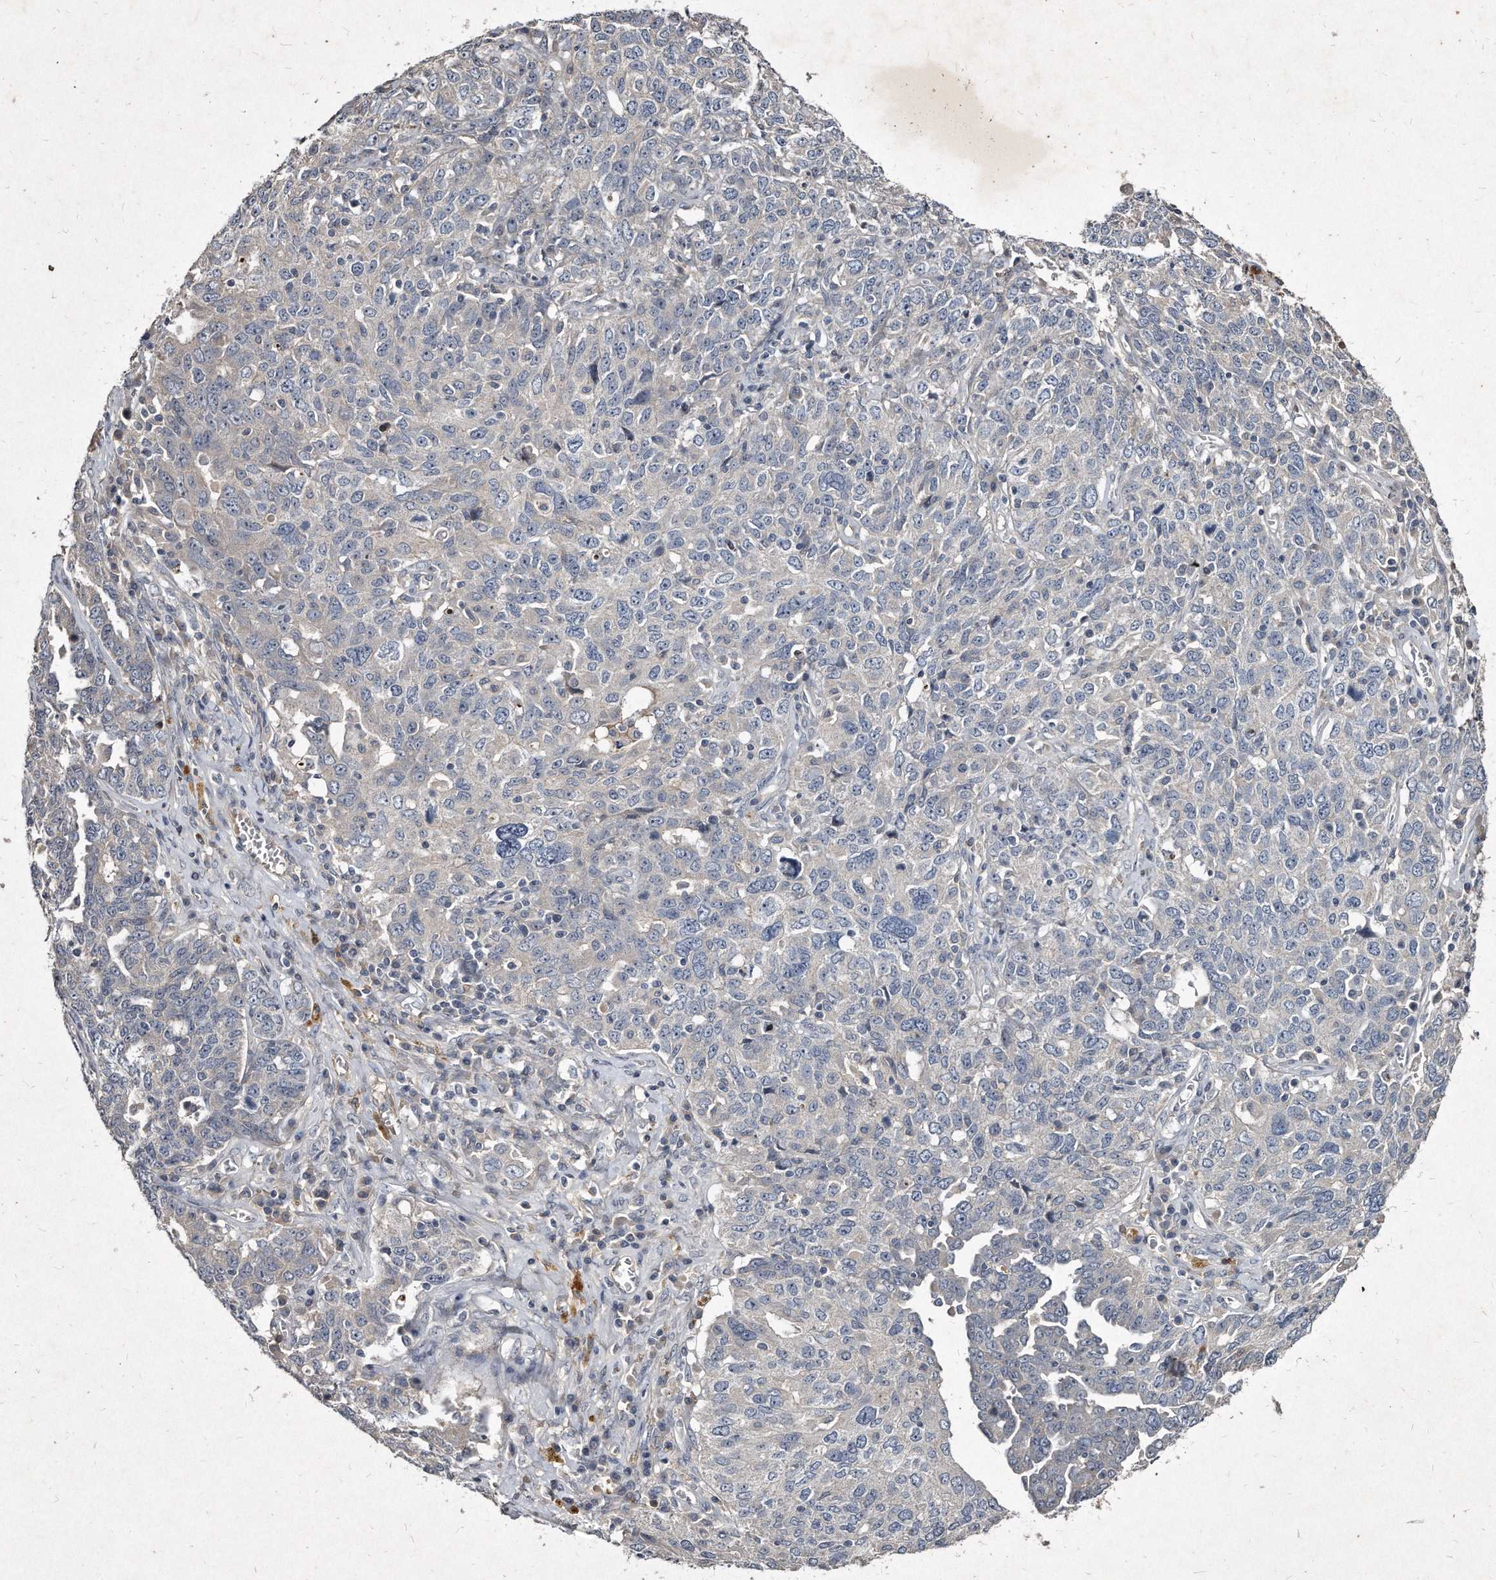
{"staining": {"intensity": "negative", "quantity": "none", "location": "none"}, "tissue": "ovarian cancer", "cell_type": "Tumor cells", "image_type": "cancer", "snomed": [{"axis": "morphology", "description": "Carcinoma, endometroid"}, {"axis": "topography", "description": "Ovary"}], "caption": "DAB (3,3'-diaminobenzidine) immunohistochemical staining of human ovarian cancer demonstrates no significant positivity in tumor cells. (Immunohistochemistry, brightfield microscopy, high magnification).", "gene": "KLHDC3", "patient": {"sex": "female", "age": 62}}